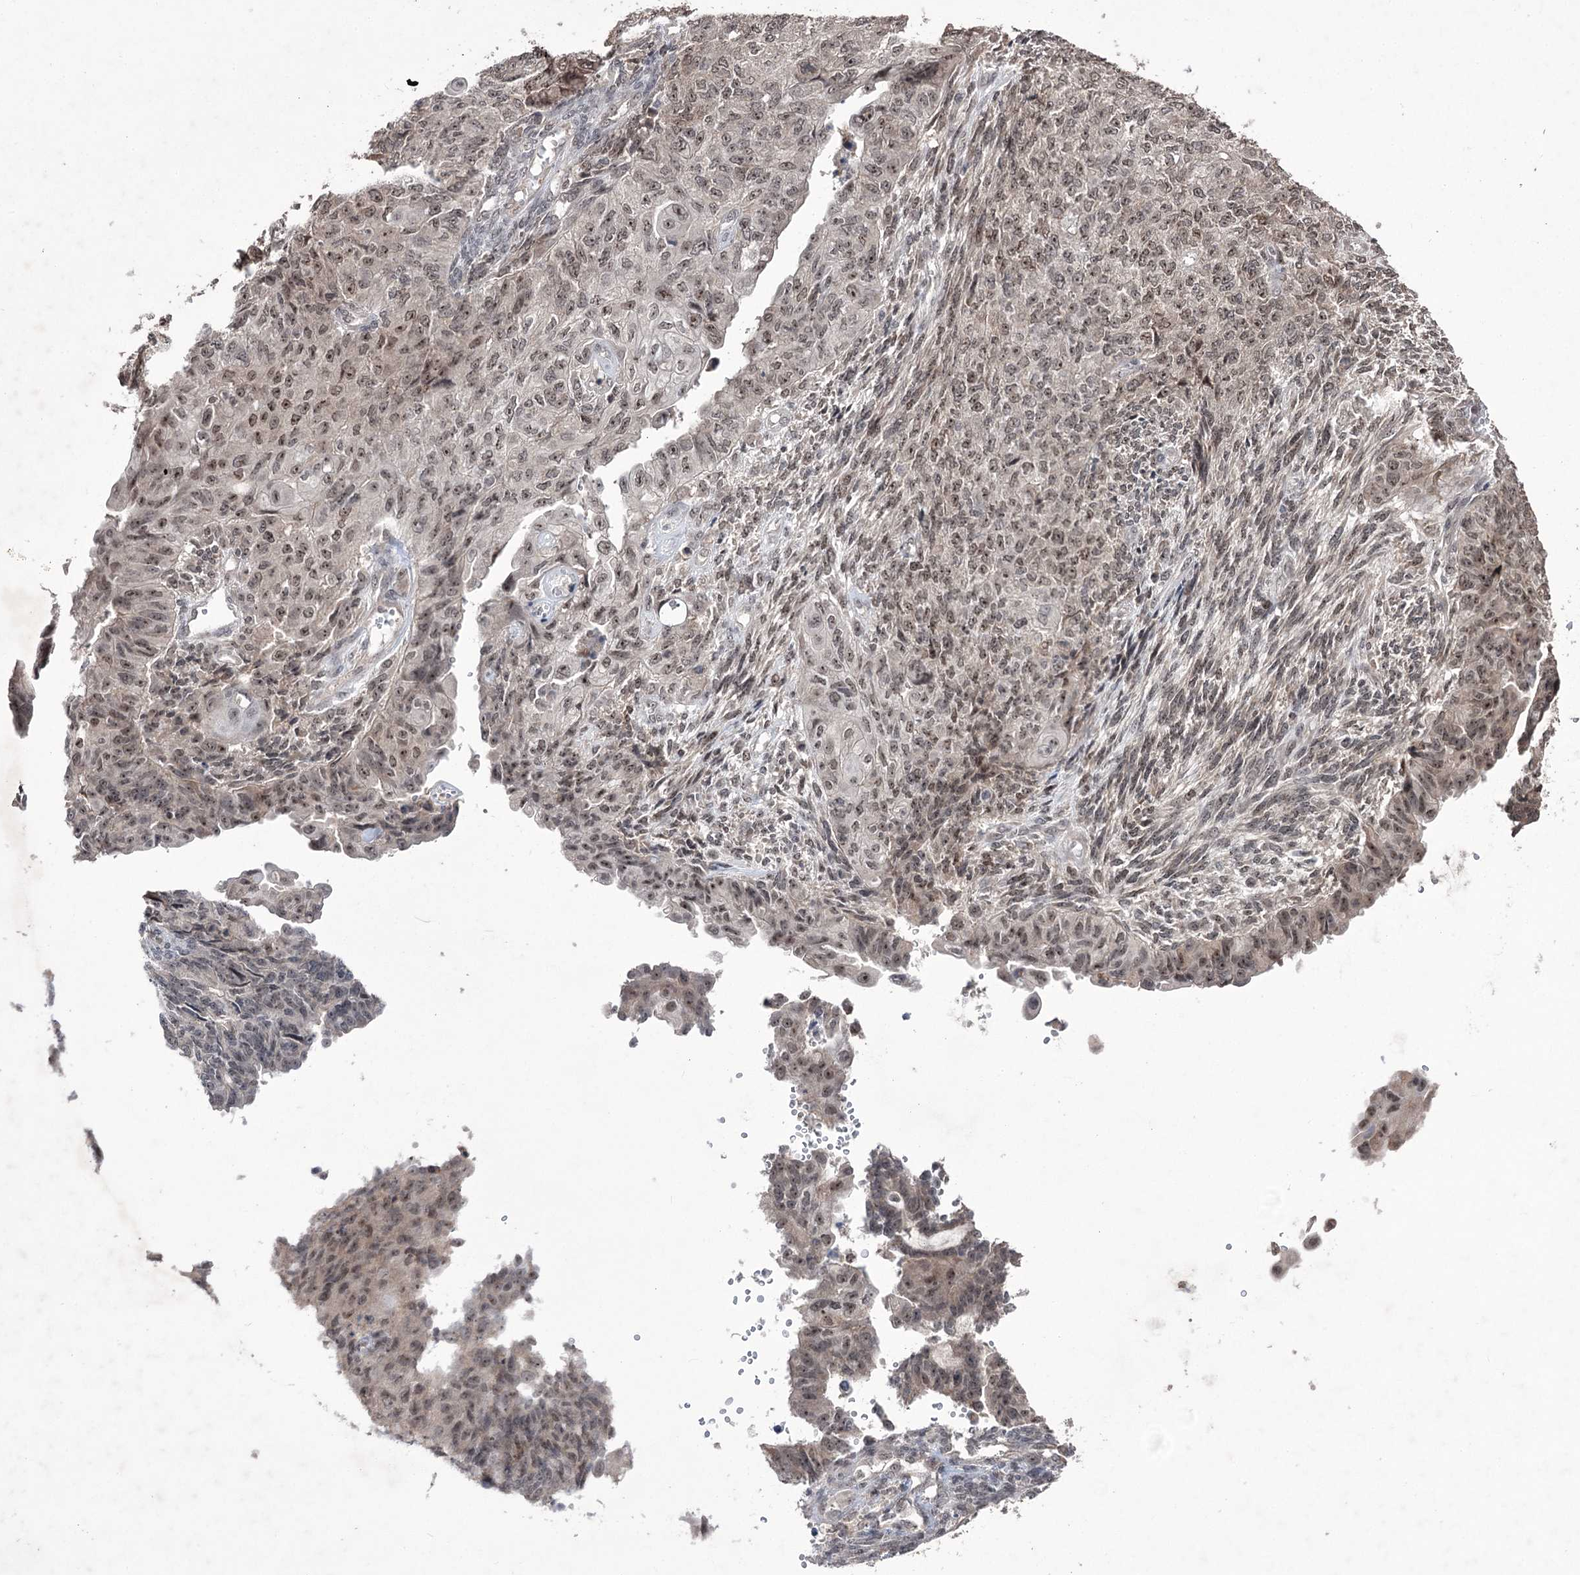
{"staining": {"intensity": "moderate", "quantity": ">75%", "location": "nuclear"}, "tissue": "endometrial cancer", "cell_type": "Tumor cells", "image_type": "cancer", "snomed": [{"axis": "morphology", "description": "Adenocarcinoma, NOS"}, {"axis": "topography", "description": "Endometrium"}], "caption": "The immunohistochemical stain labels moderate nuclear positivity in tumor cells of adenocarcinoma (endometrial) tissue. (DAB (3,3'-diaminobenzidine) IHC with brightfield microscopy, high magnification).", "gene": "VGLL4", "patient": {"sex": "female", "age": 32}}